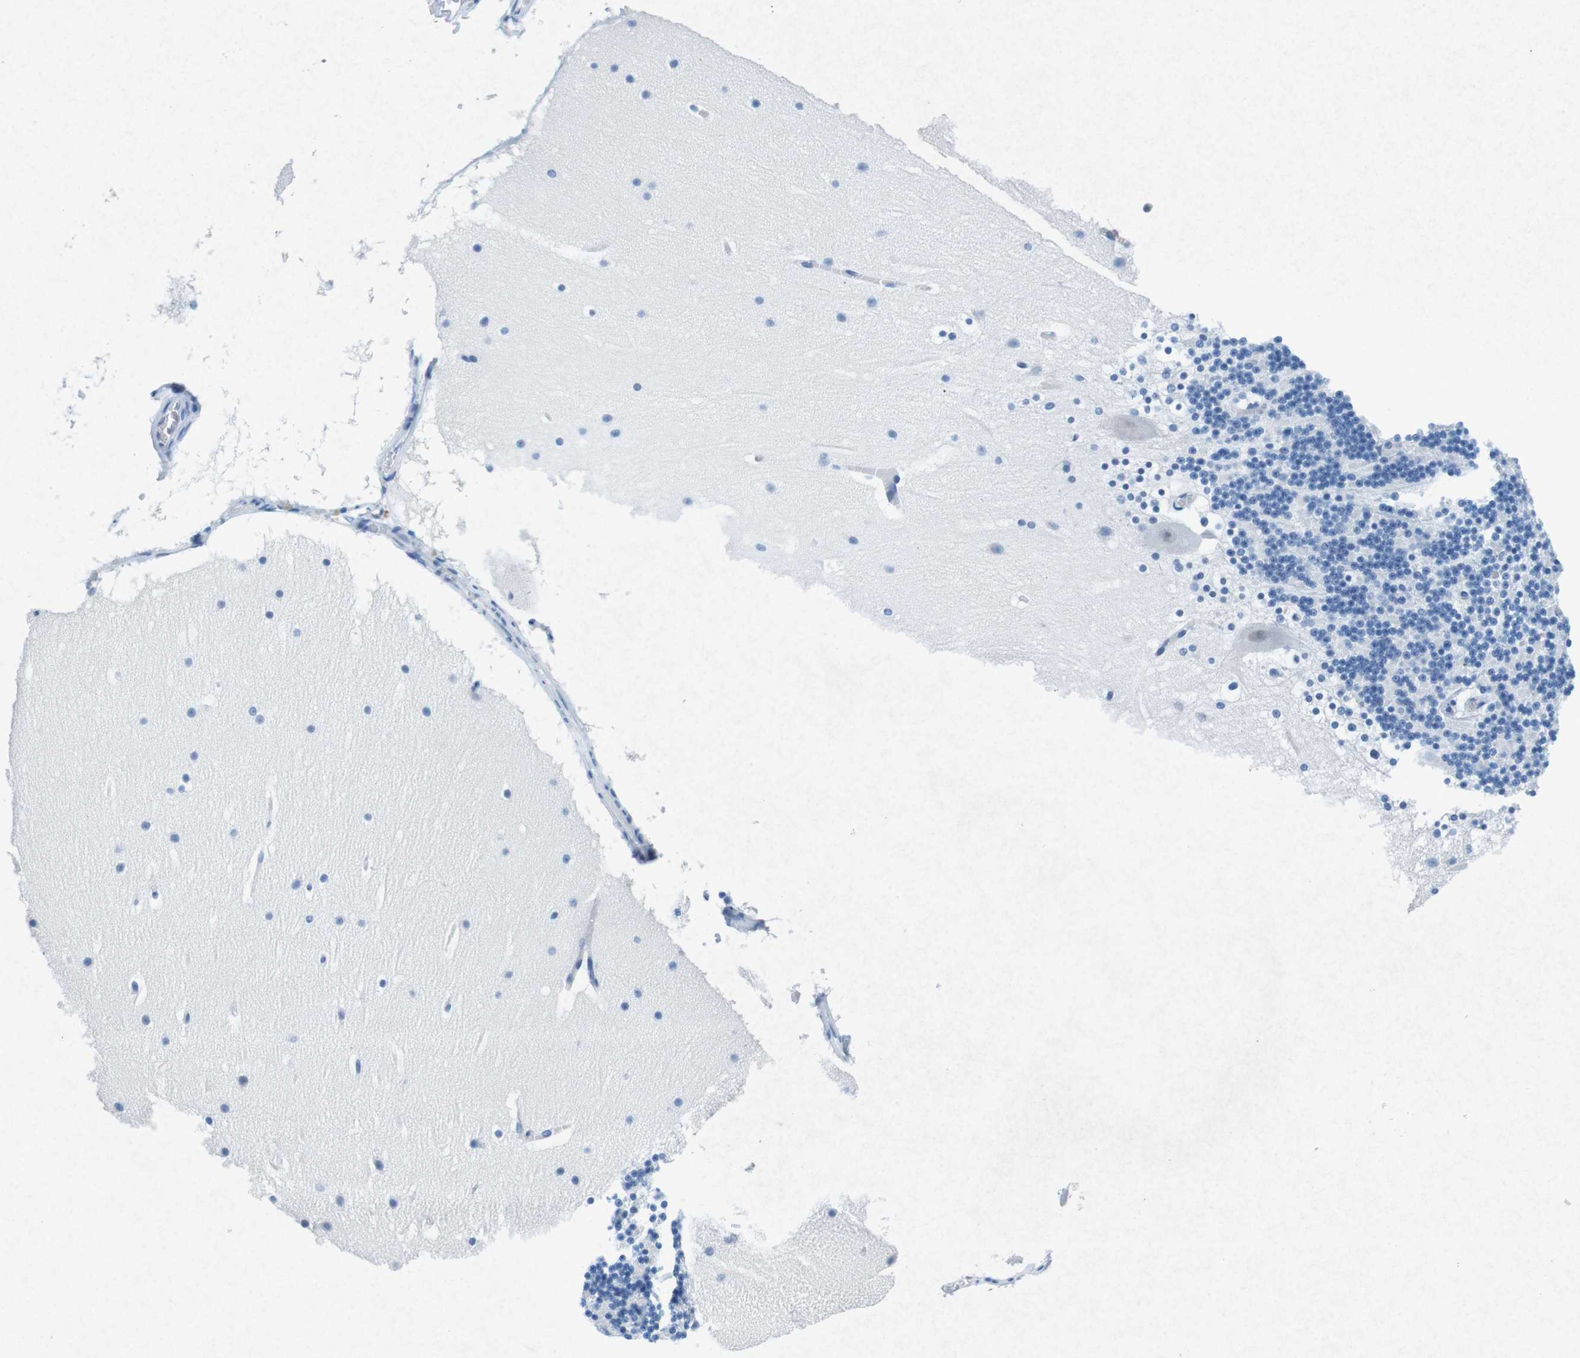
{"staining": {"intensity": "negative", "quantity": "none", "location": "none"}, "tissue": "cerebellum", "cell_type": "Cells in granular layer", "image_type": "normal", "snomed": [{"axis": "morphology", "description": "Normal tissue, NOS"}, {"axis": "topography", "description": "Cerebellum"}], "caption": "Unremarkable cerebellum was stained to show a protein in brown. There is no significant staining in cells in granular layer. Nuclei are stained in blue.", "gene": "CTAG1B", "patient": {"sex": "male", "age": 45}}